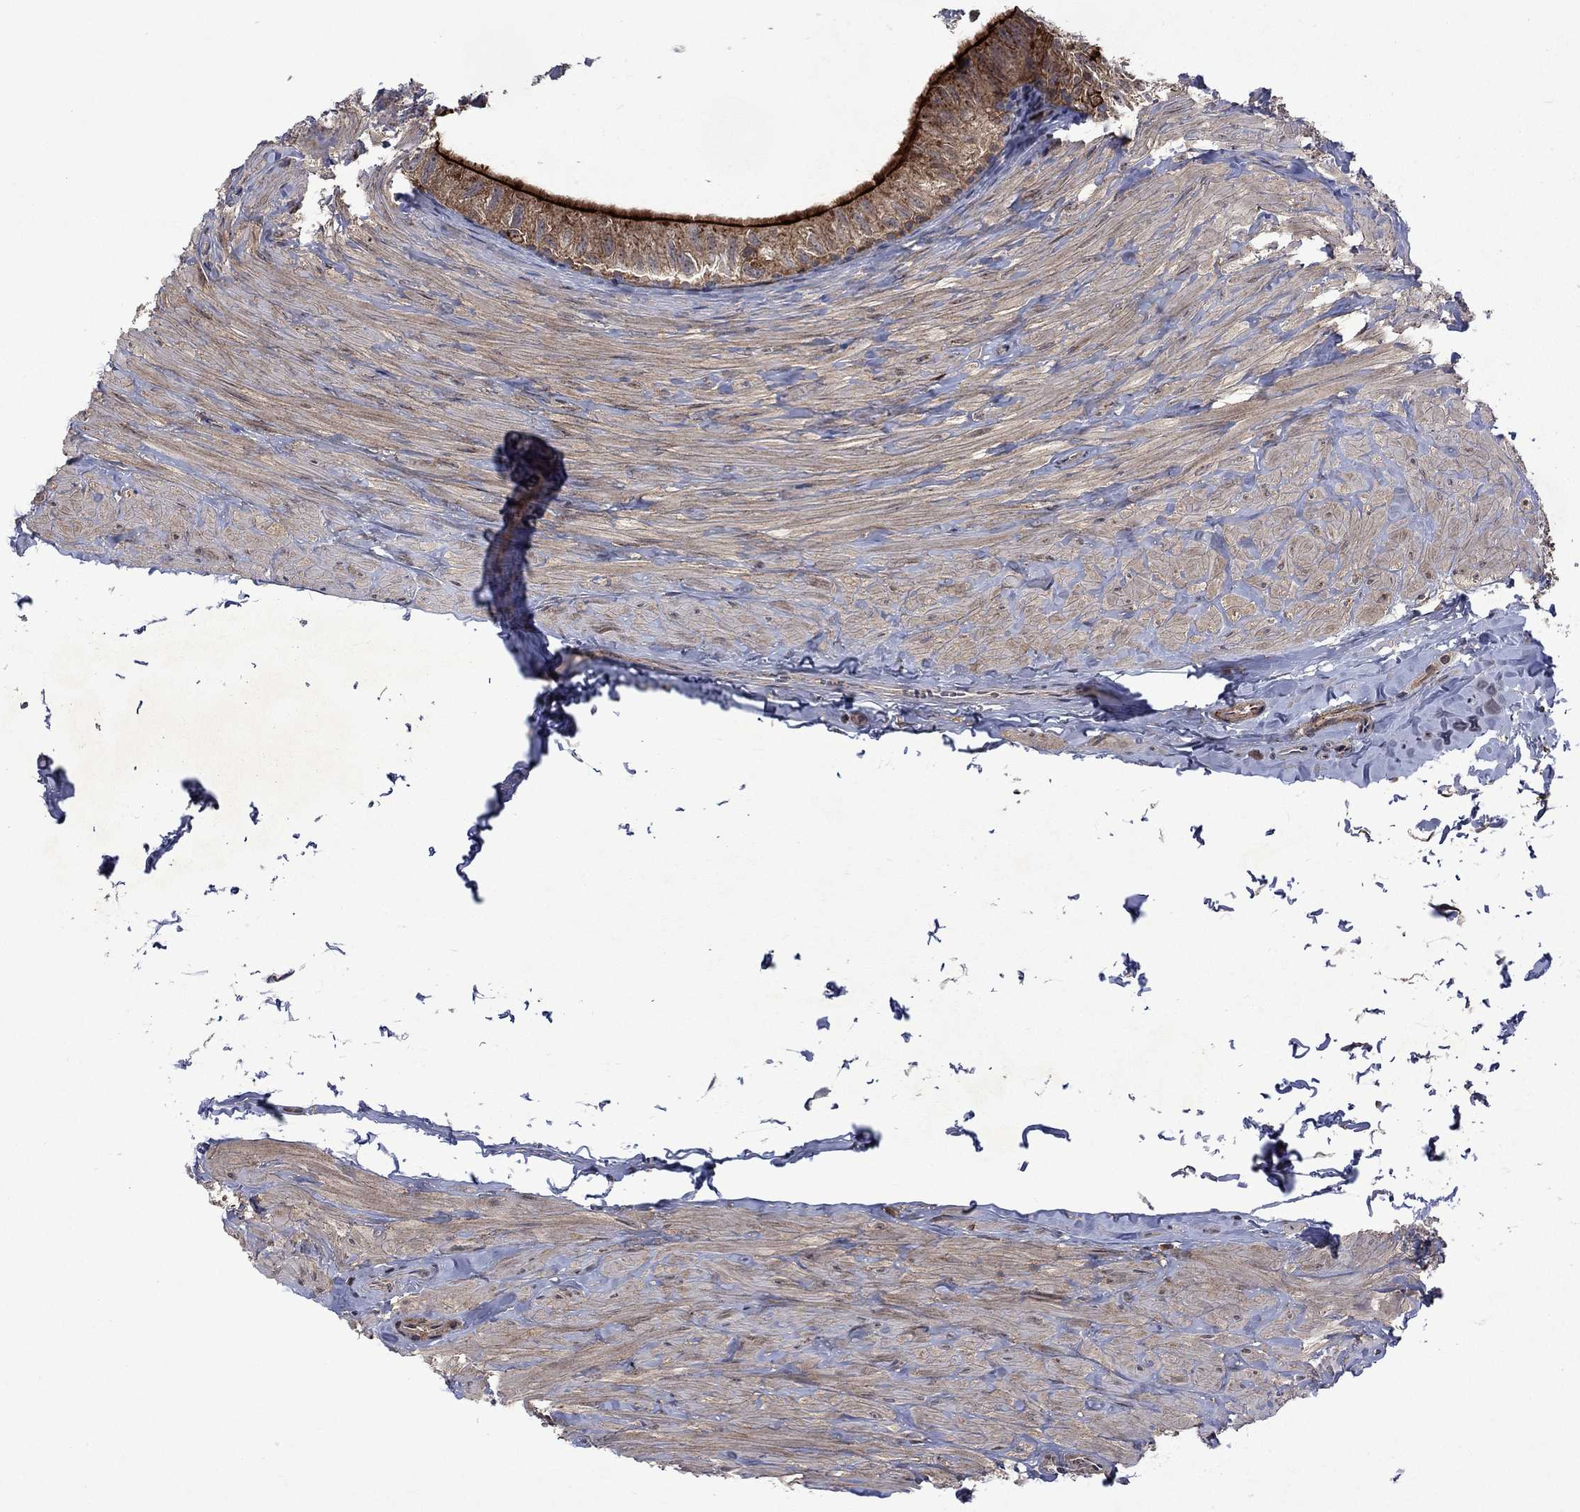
{"staining": {"intensity": "strong", "quantity": "25%-75%", "location": "cytoplasmic/membranous"}, "tissue": "epididymis", "cell_type": "Glandular cells", "image_type": "normal", "snomed": [{"axis": "morphology", "description": "Normal tissue, NOS"}, {"axis": "topography", "description": "Epididymis"}], "caption": "This histopathology image demonstrates benign epididymis stained with immunohistochemistry to label a protein in brown. The cytoplasmic/membranous of glandular cells show strong positivity for the protein. Nuclei are counter-stained blue.", "gene": "TMEM33", "patient": {"sex": "male", "age": 32}}